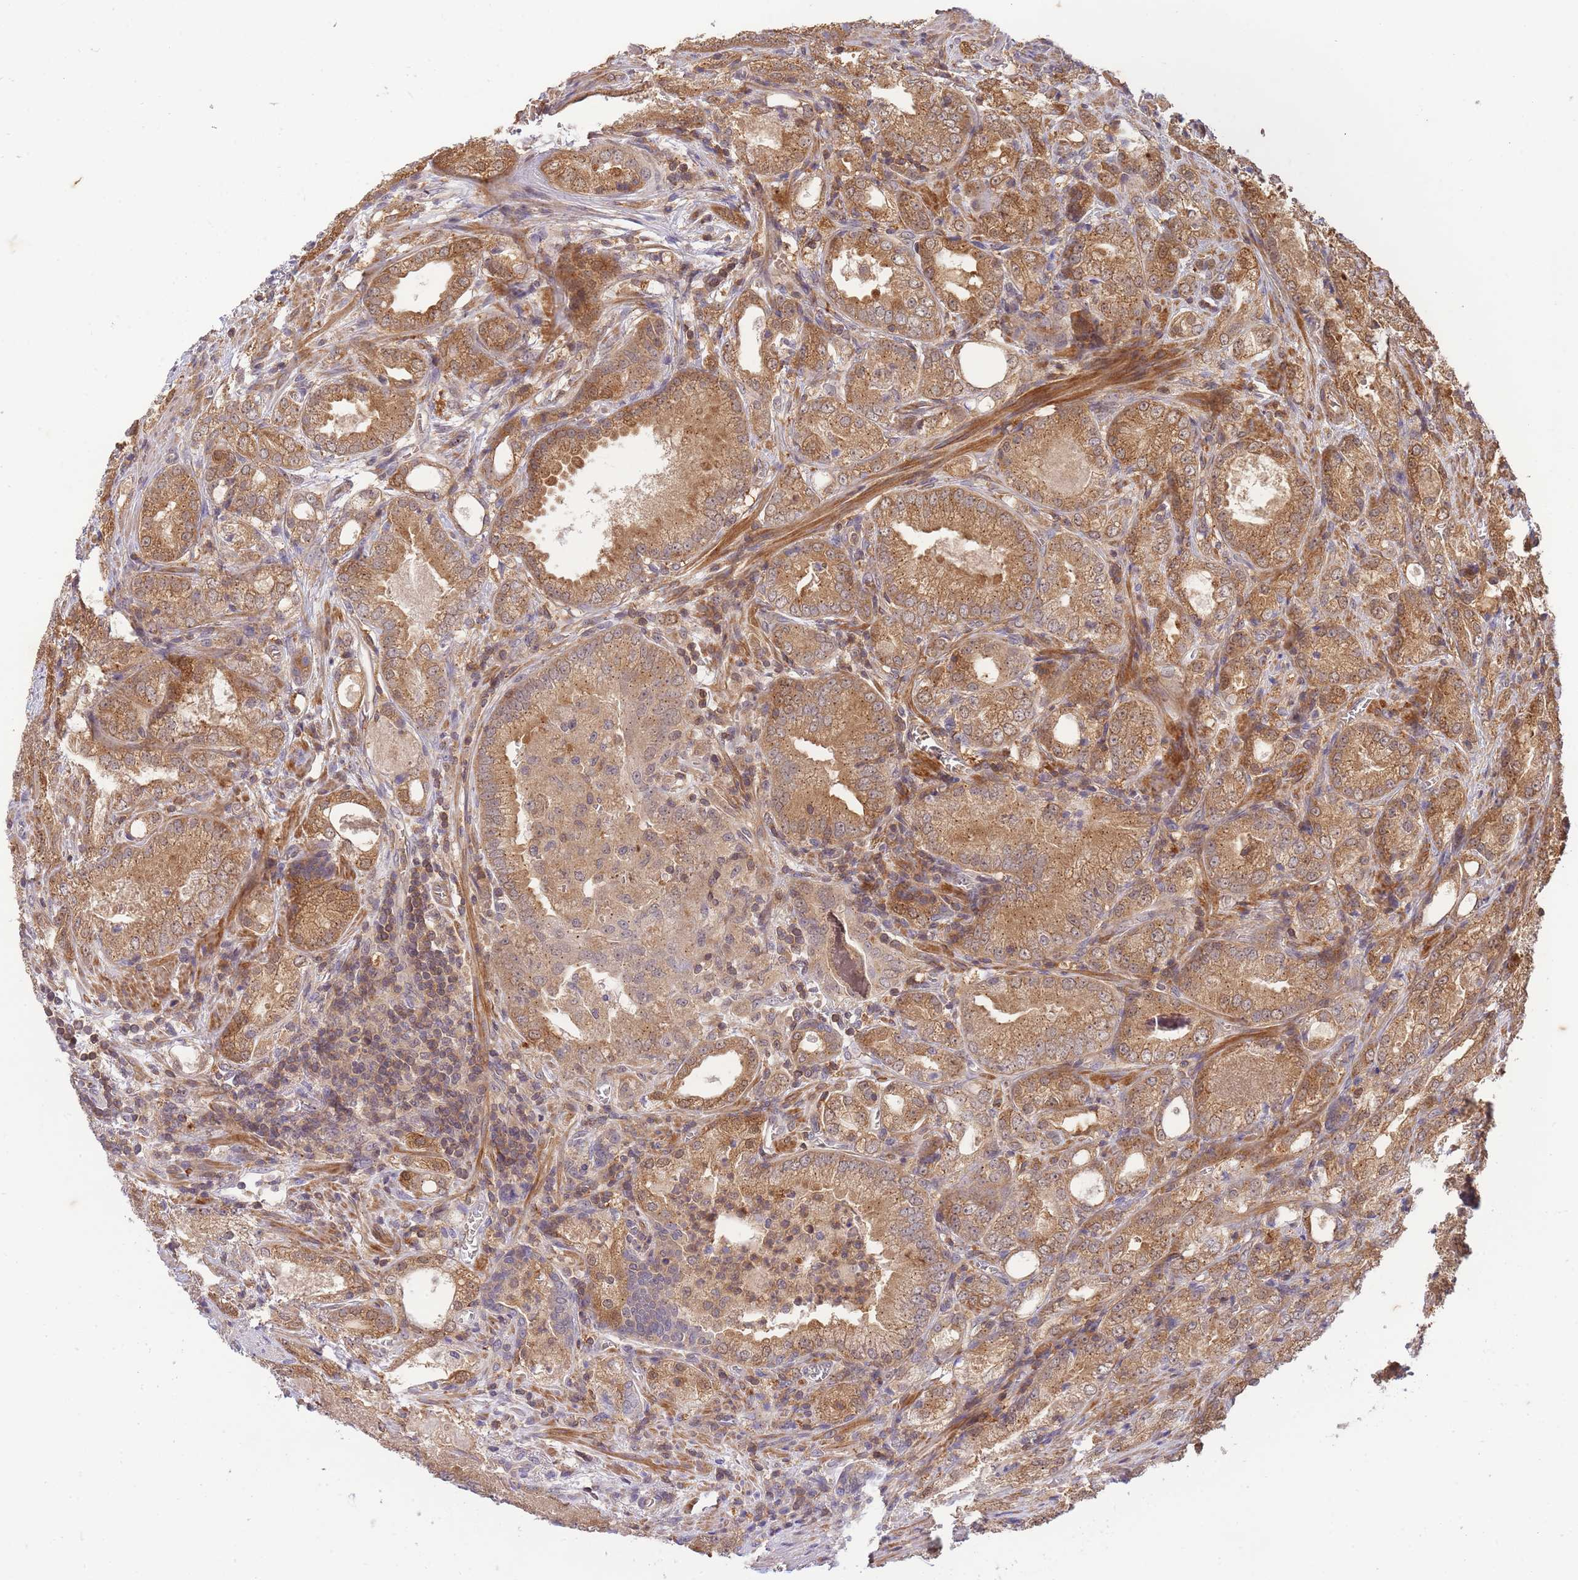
{"staining": {"intensity": "moderate", "quantity": ">75%", "location": "cytoplasmic/membranous"}, "tissue": "prostate cancer", "cell_type": "Tumor cells", "image_type": "cancer", "snomed": [{"axis": "morphology", "description": "Adenocarcinoma, High grade"}, {"axis": "topography", "description": "Prostate"}], "caption": "Immunohistochemistry of human prostate cancer (adenocarcinoma (high-grade)) reveals medium levels of moderate cytoplasmic/membranous staining in approximately >75% of tumor cells.", "gene": "ST8SIA4", "patient": {"sex": "male", "age": 63}}